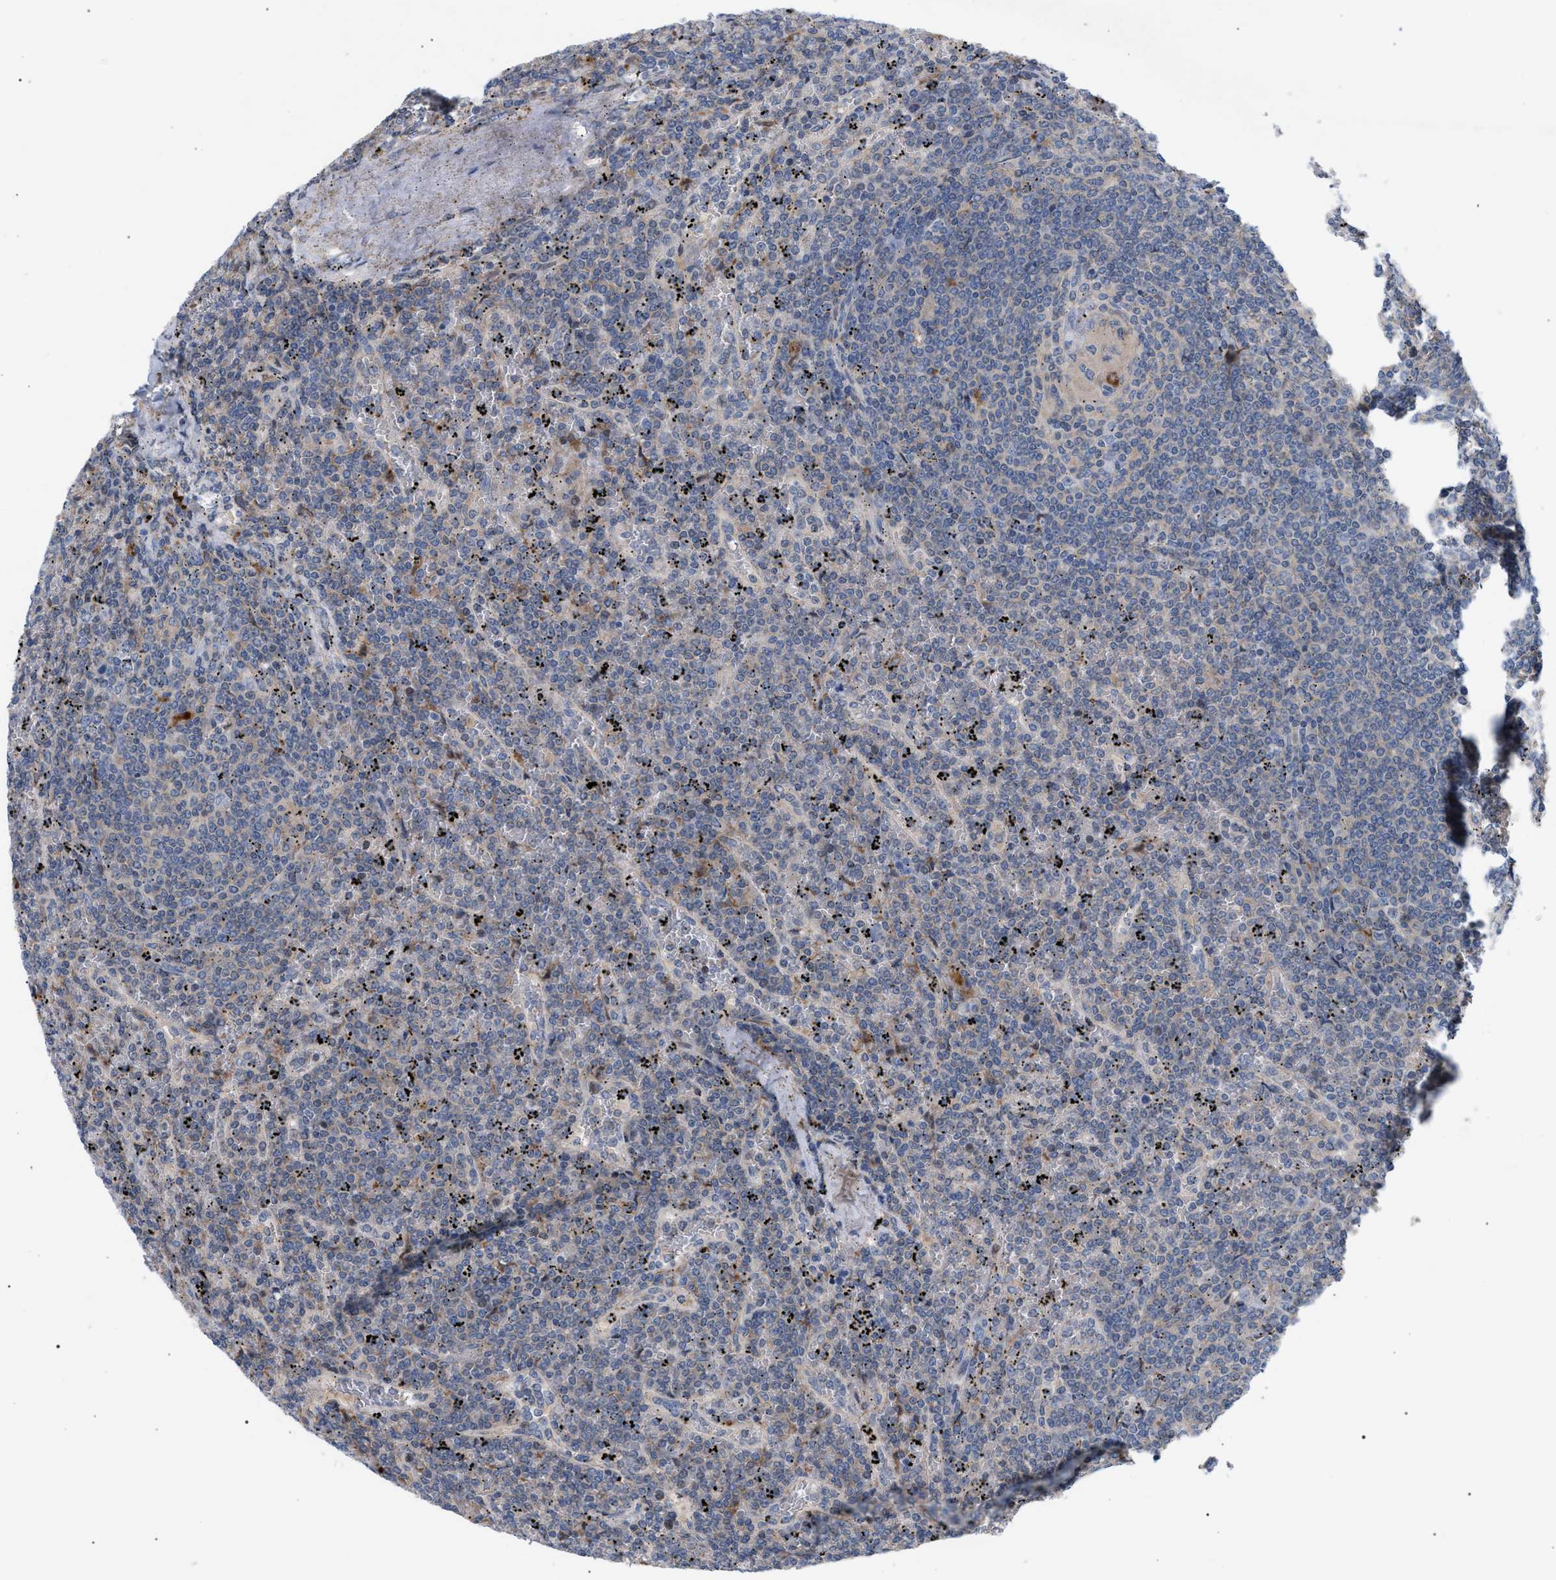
{"staining": {"intensity": "negative", "quantity": "none", "location": "none"}, "tissue": "lymphoma", "cell_type": "Tumor cells", "image_type": "cancer", "snomed": [{"axis": "morphology", "description": "Malignant lymphoma, non-Hodgkin's type, Low grade"}, {"axis": "topography", "description": "Spleen"}], "caption": "A high-resolution histopathology image shows IHC staining of low-grade malignant lymphoma, non-Hodgkin's type, which demonstrates no significant staining in tumor cells.", "gene": "MBTD1", "patient": {"sex": "female", "age": 19}}